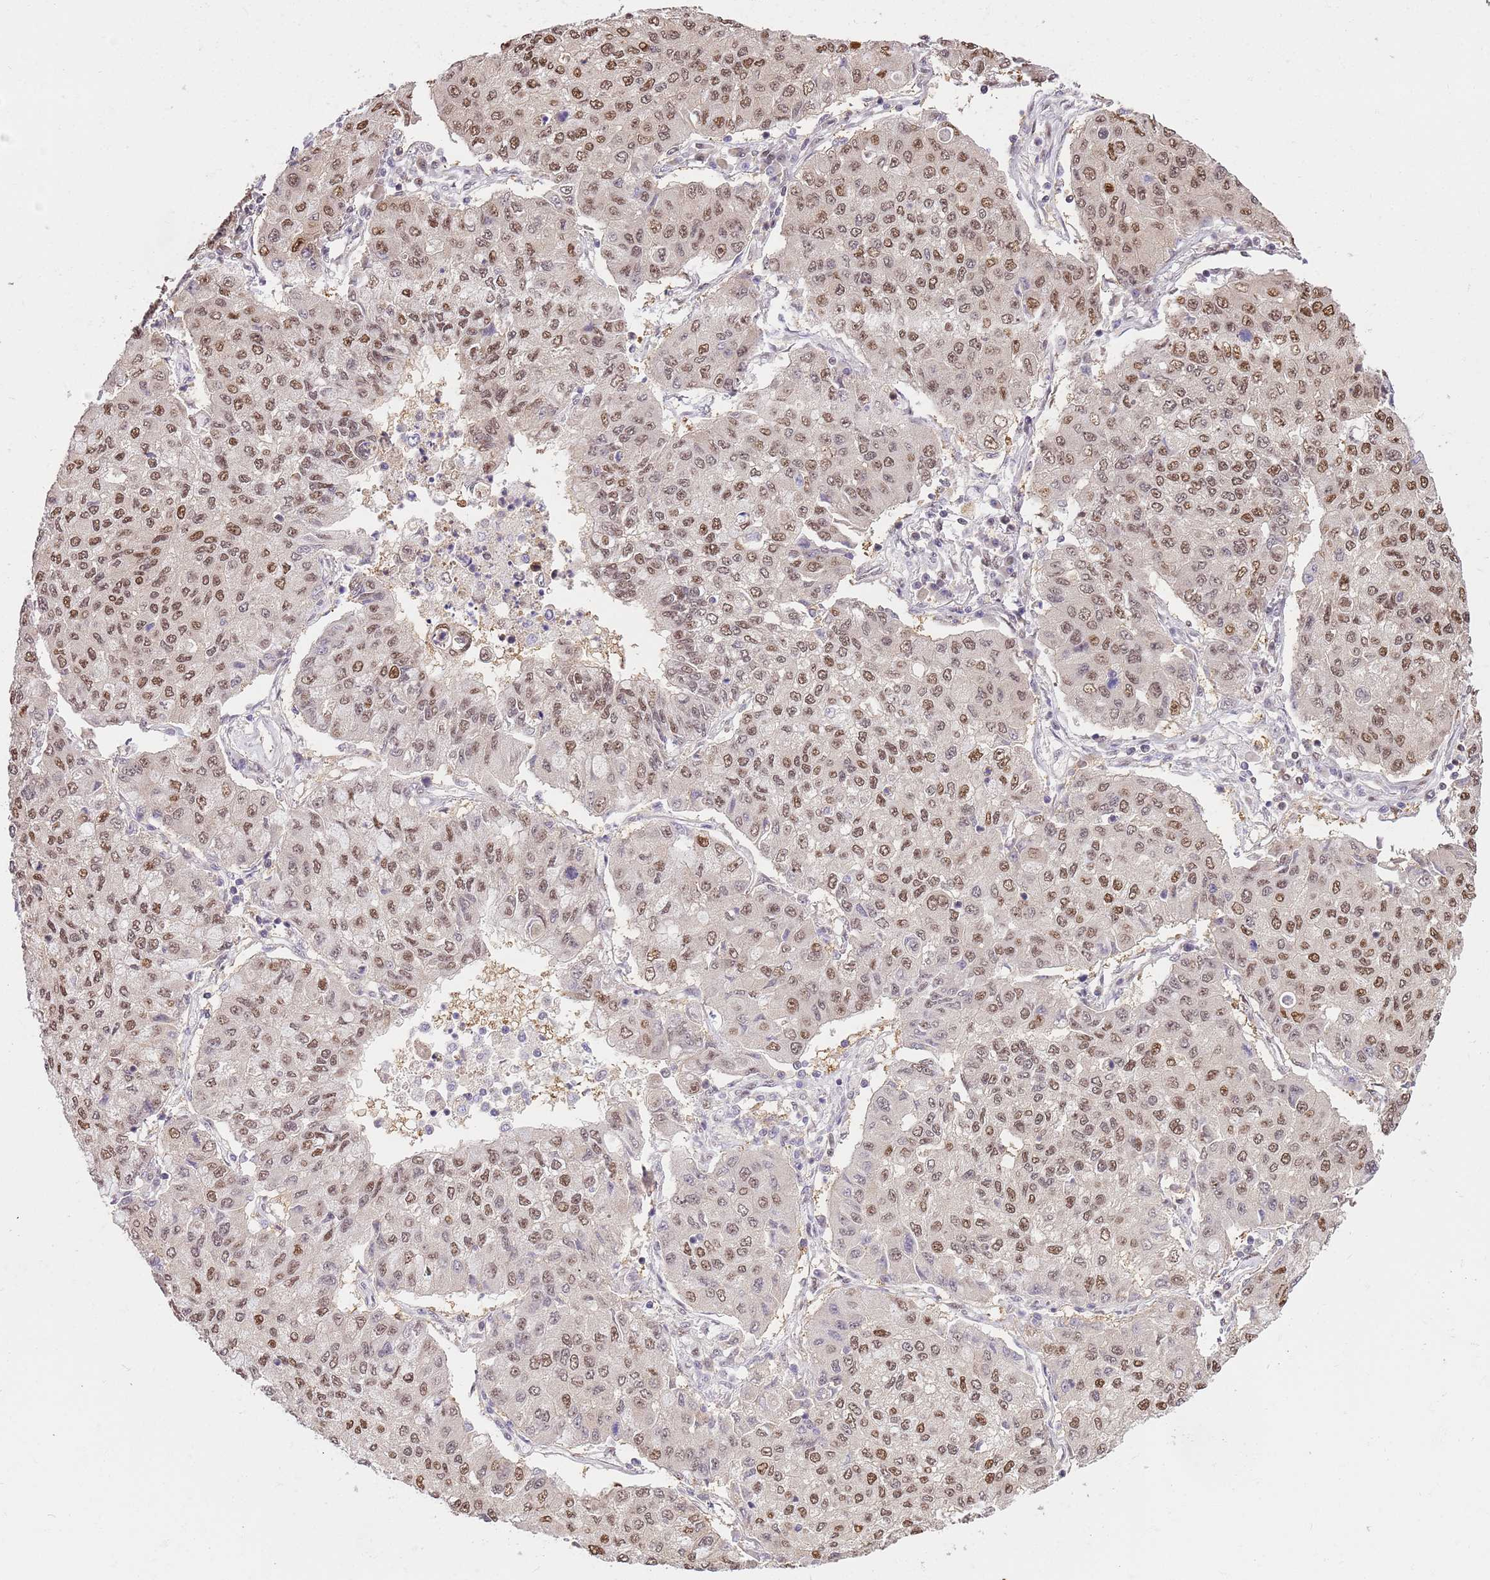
{"staining": {"intensity": "moderate", "quantity": ">75%", "location": "nuclear"}, "tissue": "lung cancer", "cell_type": "Tumor cells", "image_type": "cancer", "snomed": [{"axis": "morphology", "description": "Squamous cell carcinoma, NOS"}, {"axis": "topography", "description": "Lung"}], "caption": "A brown stain labels moderate nuclear staining of a protein in human lung squamous cell carcinoma tumor cells.", "gene": "RFK", "patient": {"sex": "male", "age": 74}}